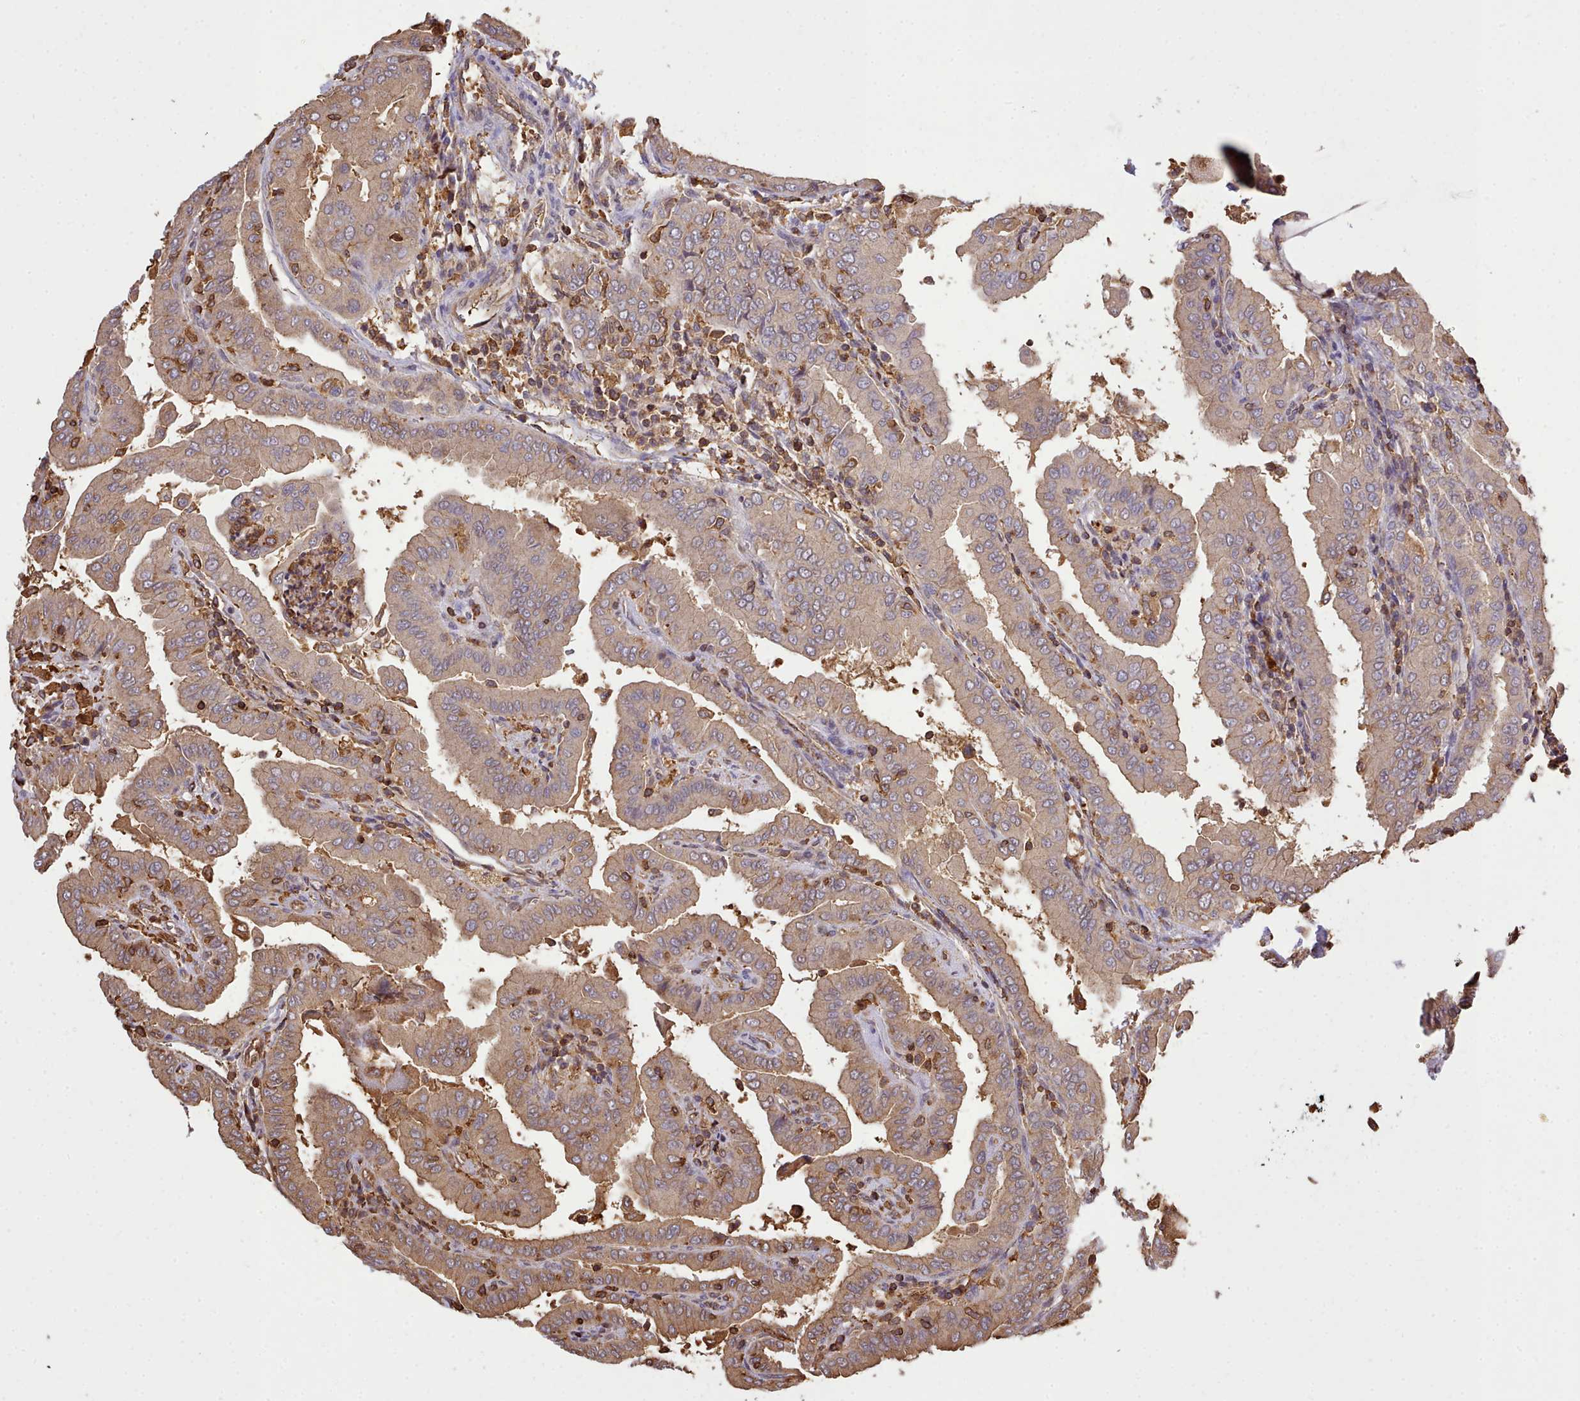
{"staining": {"intensity": "moderate", "quantity": ">75%", "location": "cytoplasmic/membranous"}, "tissue": "thyroid cancer", "cell_type": "Tumor cells", "image_type": "cancer", "snomed": [{"axis": "morphology", "description": "Papillary adenocarcinoma, NOS"}, {"axis": "topography", "description": "Thyroid gland"}], "caption": "Immunohistochemistry (IHC) histopathology image of neoplastic tissue: human papillary adenocarcinoma (thyroid) stained using IHC demonstrates medium levels of moderate protein expression localized specifically in the cytoplasmic/membranous of tumor cells, appearing as a cytoplasmic/membranous brown color.", "gene": "CAPZA1", "patient": {"sex": "male", "age": 33}}